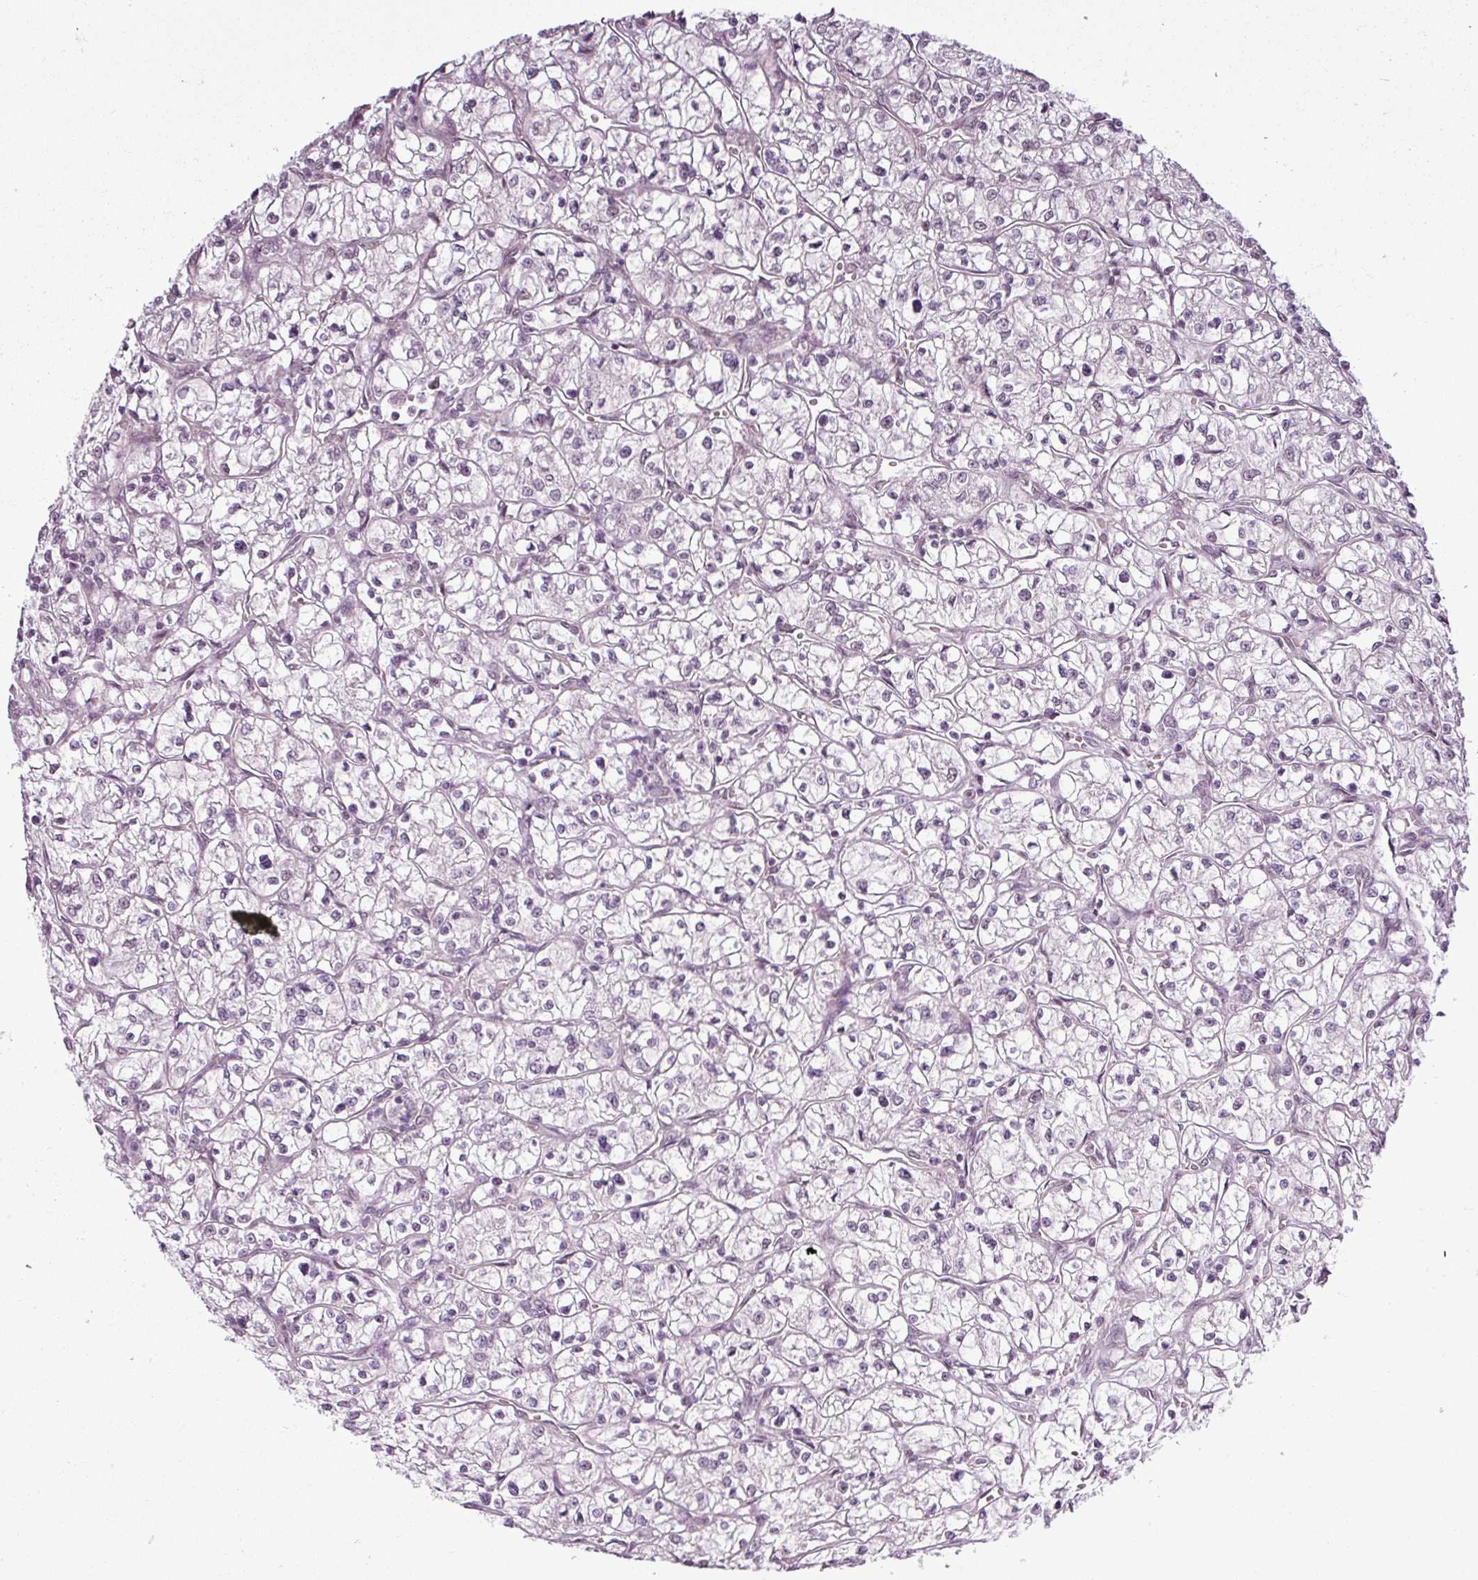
{"staining": {"intensity": "negative", "quantity": "none", "location": "none"}, "tissue": "renal cancer", "cell_type": "Tumor cells", "image_type": "cancer", "snomed": [{"axis": "morphology", "description": "Adenocarcinoma, NOS"}, {"axis": "topography", "description": "Kidney"}], "caption": "Human renal cancer stained for a protein using immunohistochemistry (IHC) shows no expression in tumor cells.", "gene": "GPT2", "patient": {"sex": "female", "age": 64}}